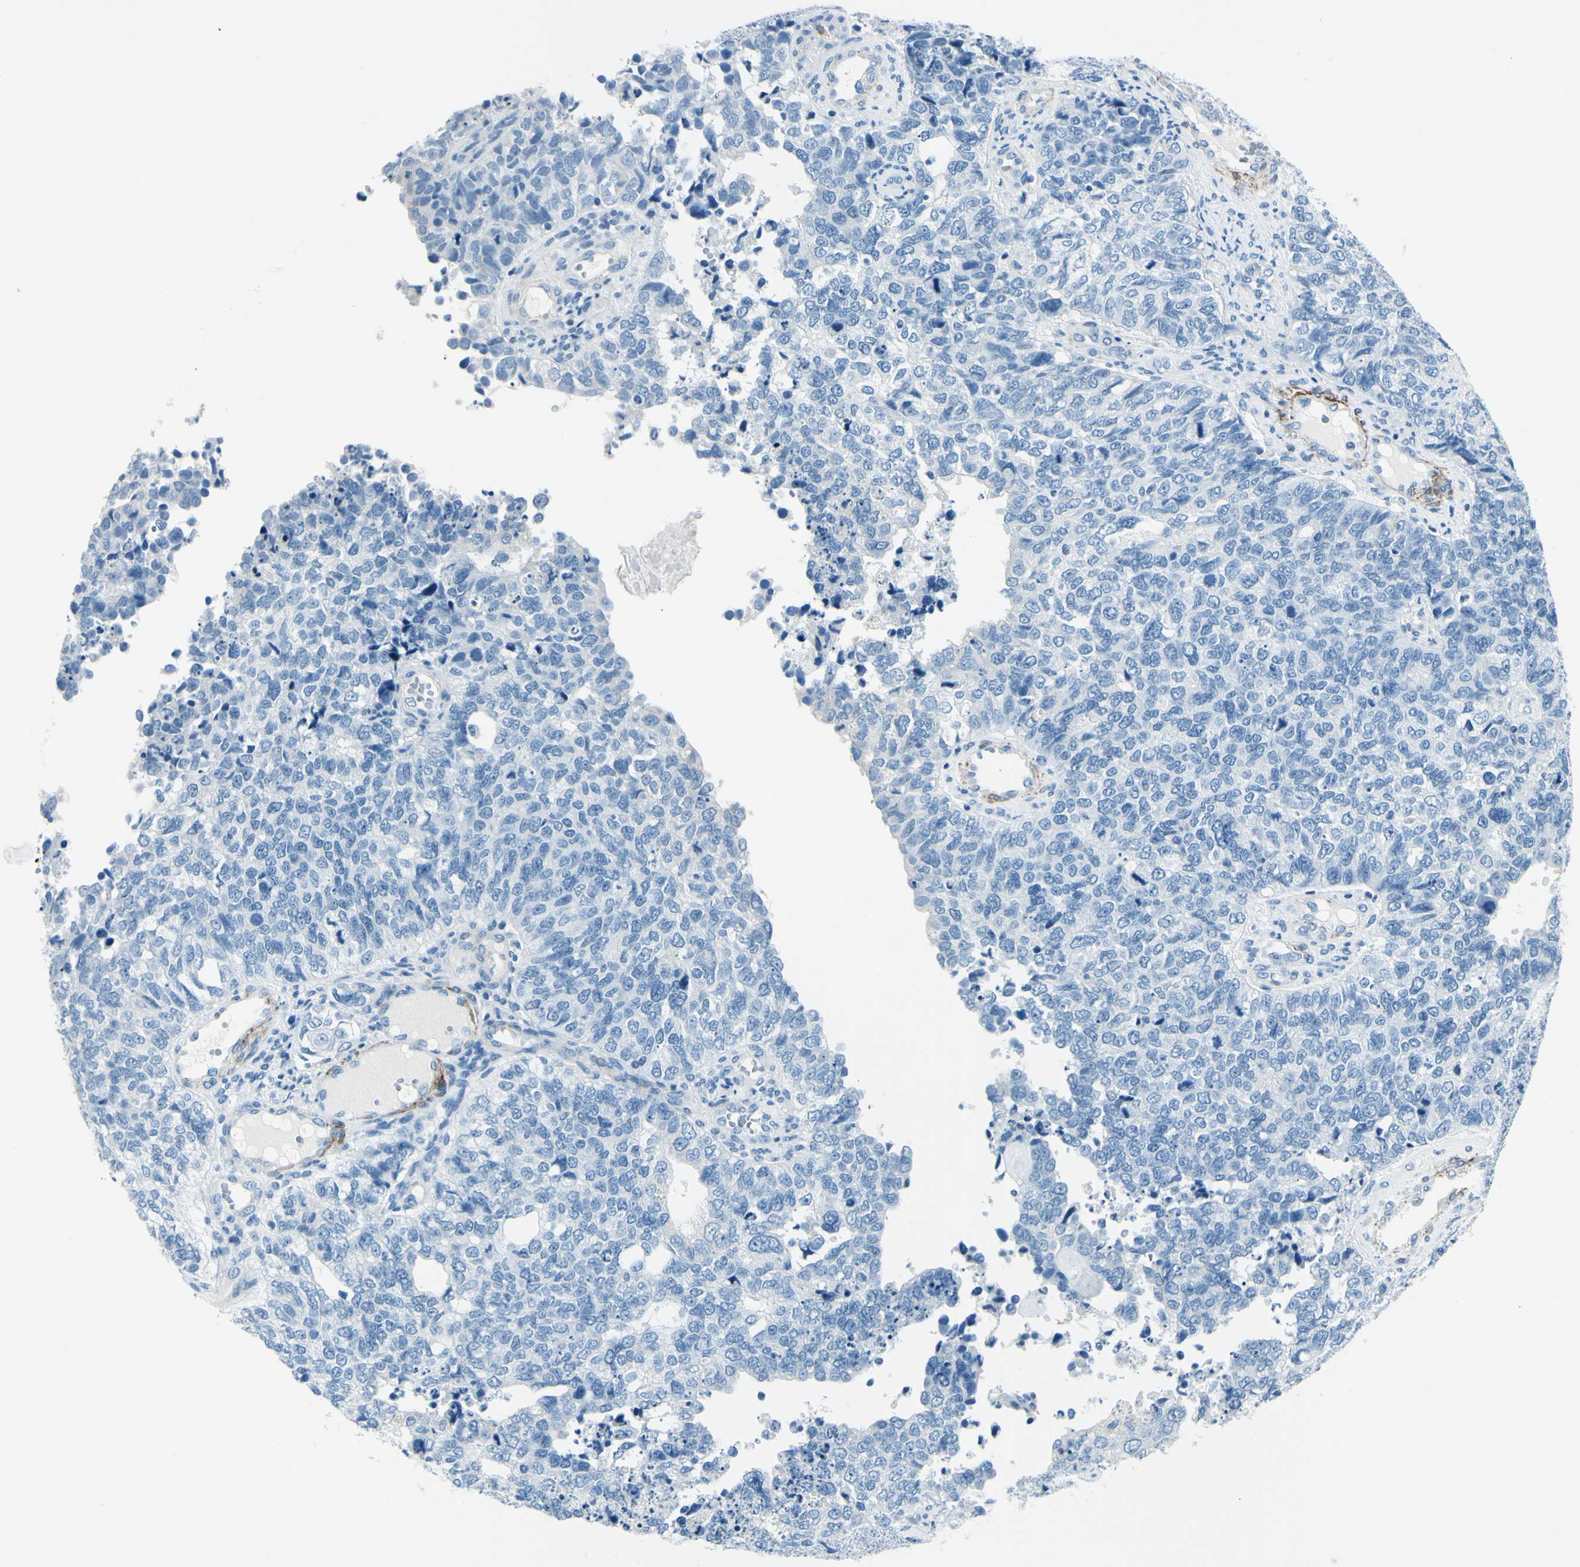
{"staining": {"intensity": "negative", "quantity": "none", "location": "none"}, "tissue": "cervical cancer", "cell_type": "Tumor cells", "image_type": "cancer", "snomed": [{"axis": "morphology", "description": "Squamous cell carcinoma, NOS"}, {"axis": "topography", "description": "Cervix"}], "caption": "Tumor cells show no significant positivity in cervical squamous cell carcinoma.", "gene": "CDH15", "patient": {"sex": "female", "age": 63}}